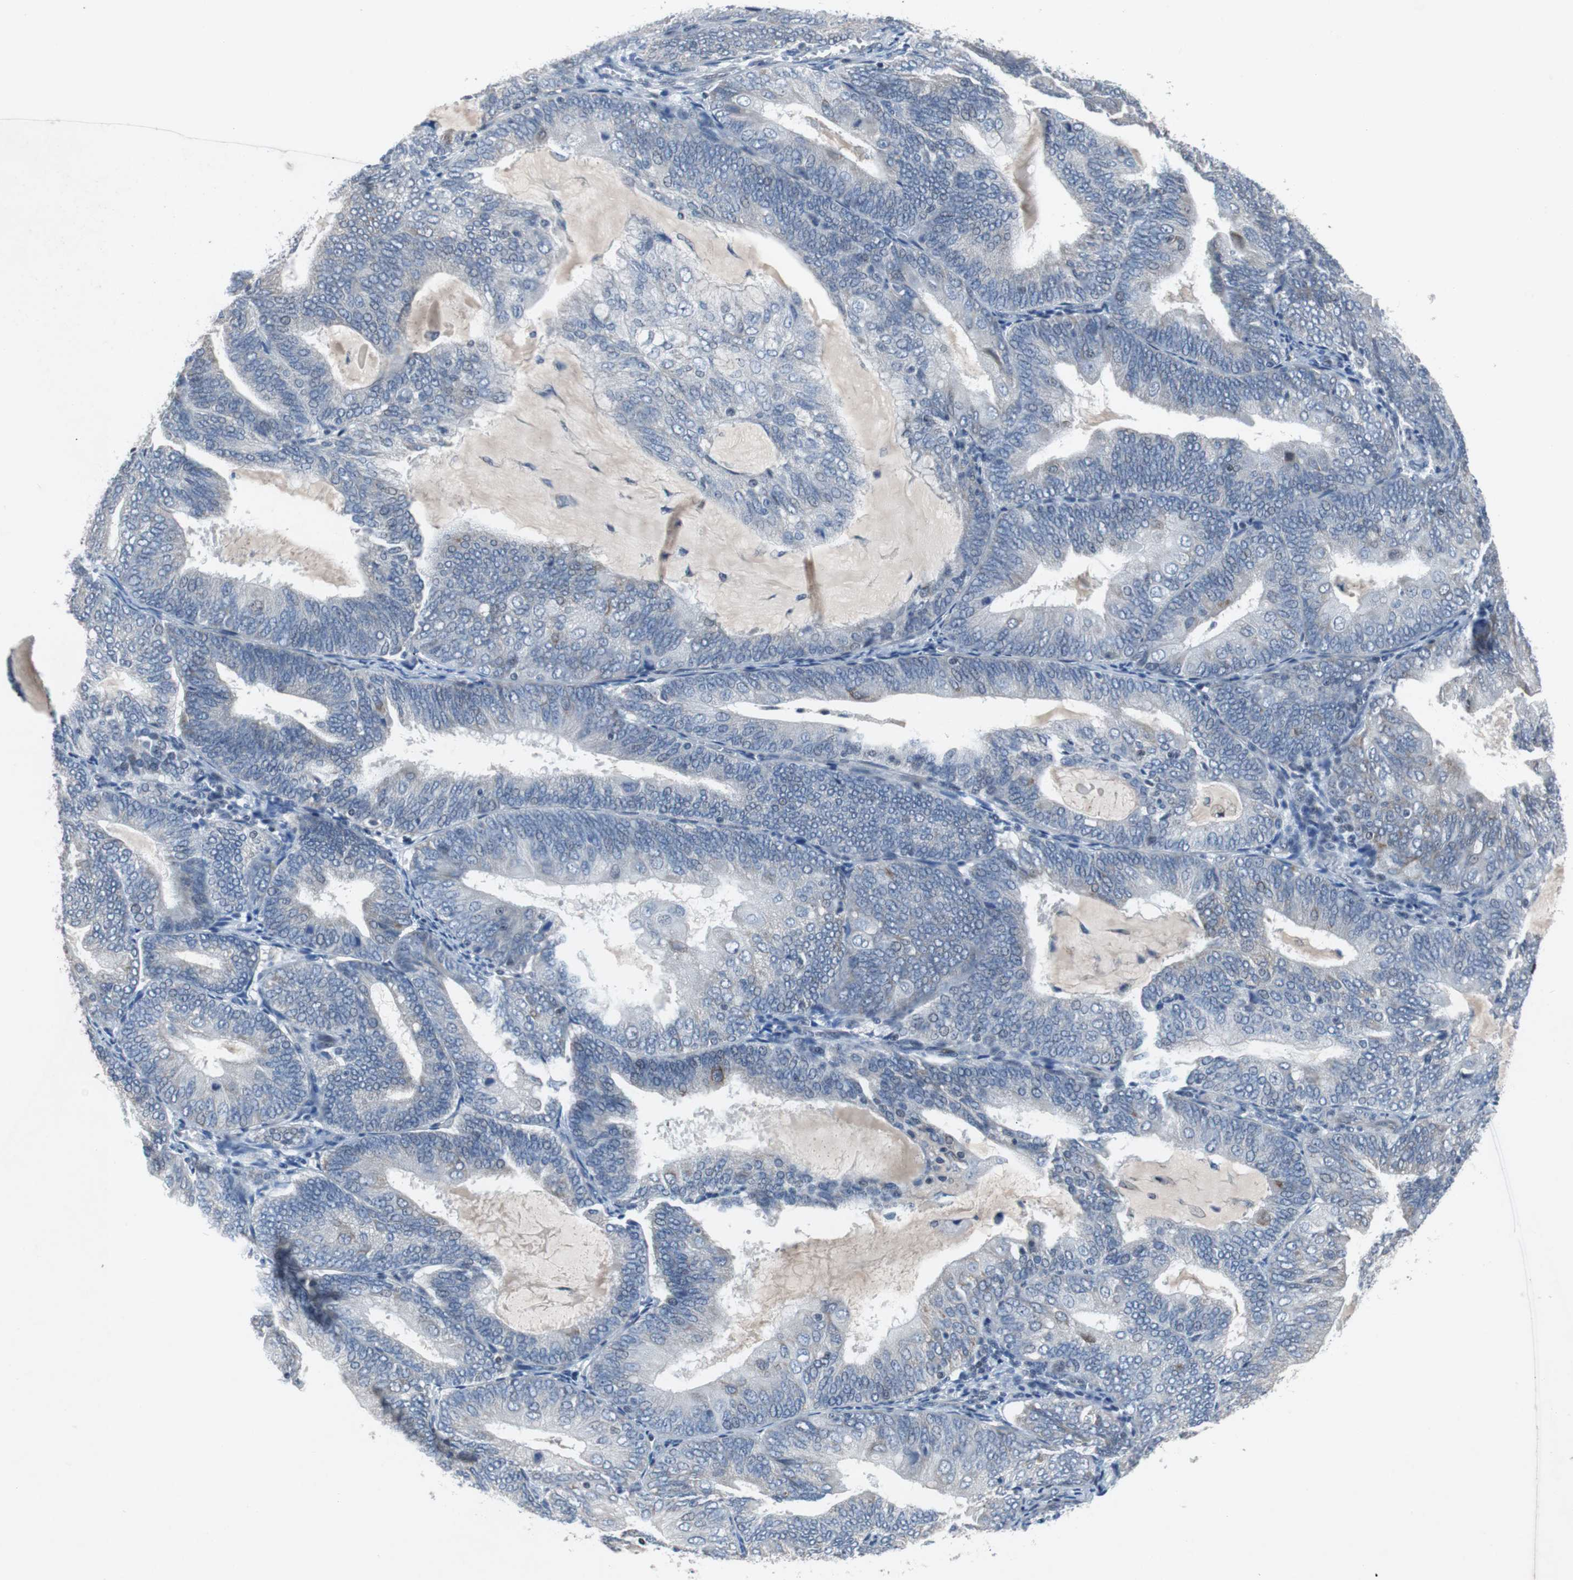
{"staining": {"intensity": "negative", "quantity": "none", "location": "none"}, "tissue": "endometrial cancer", "cell_type": "Tumor cells", "image_type": "cancer", "snomed": [{"axis": "morphology", "description": "Adenocarcinoma, NOS"}, {"axis": "topography", "description": "Endometrium"}], "caption": "High power microscopy photomicrograph of an immunohistochemistry (IHC) micrograph of endometrial adenocarcinoma, revealing no significant staining in tumor cells.", "gene": "TP63", "patient": {"sex": "female", "age": 81}}